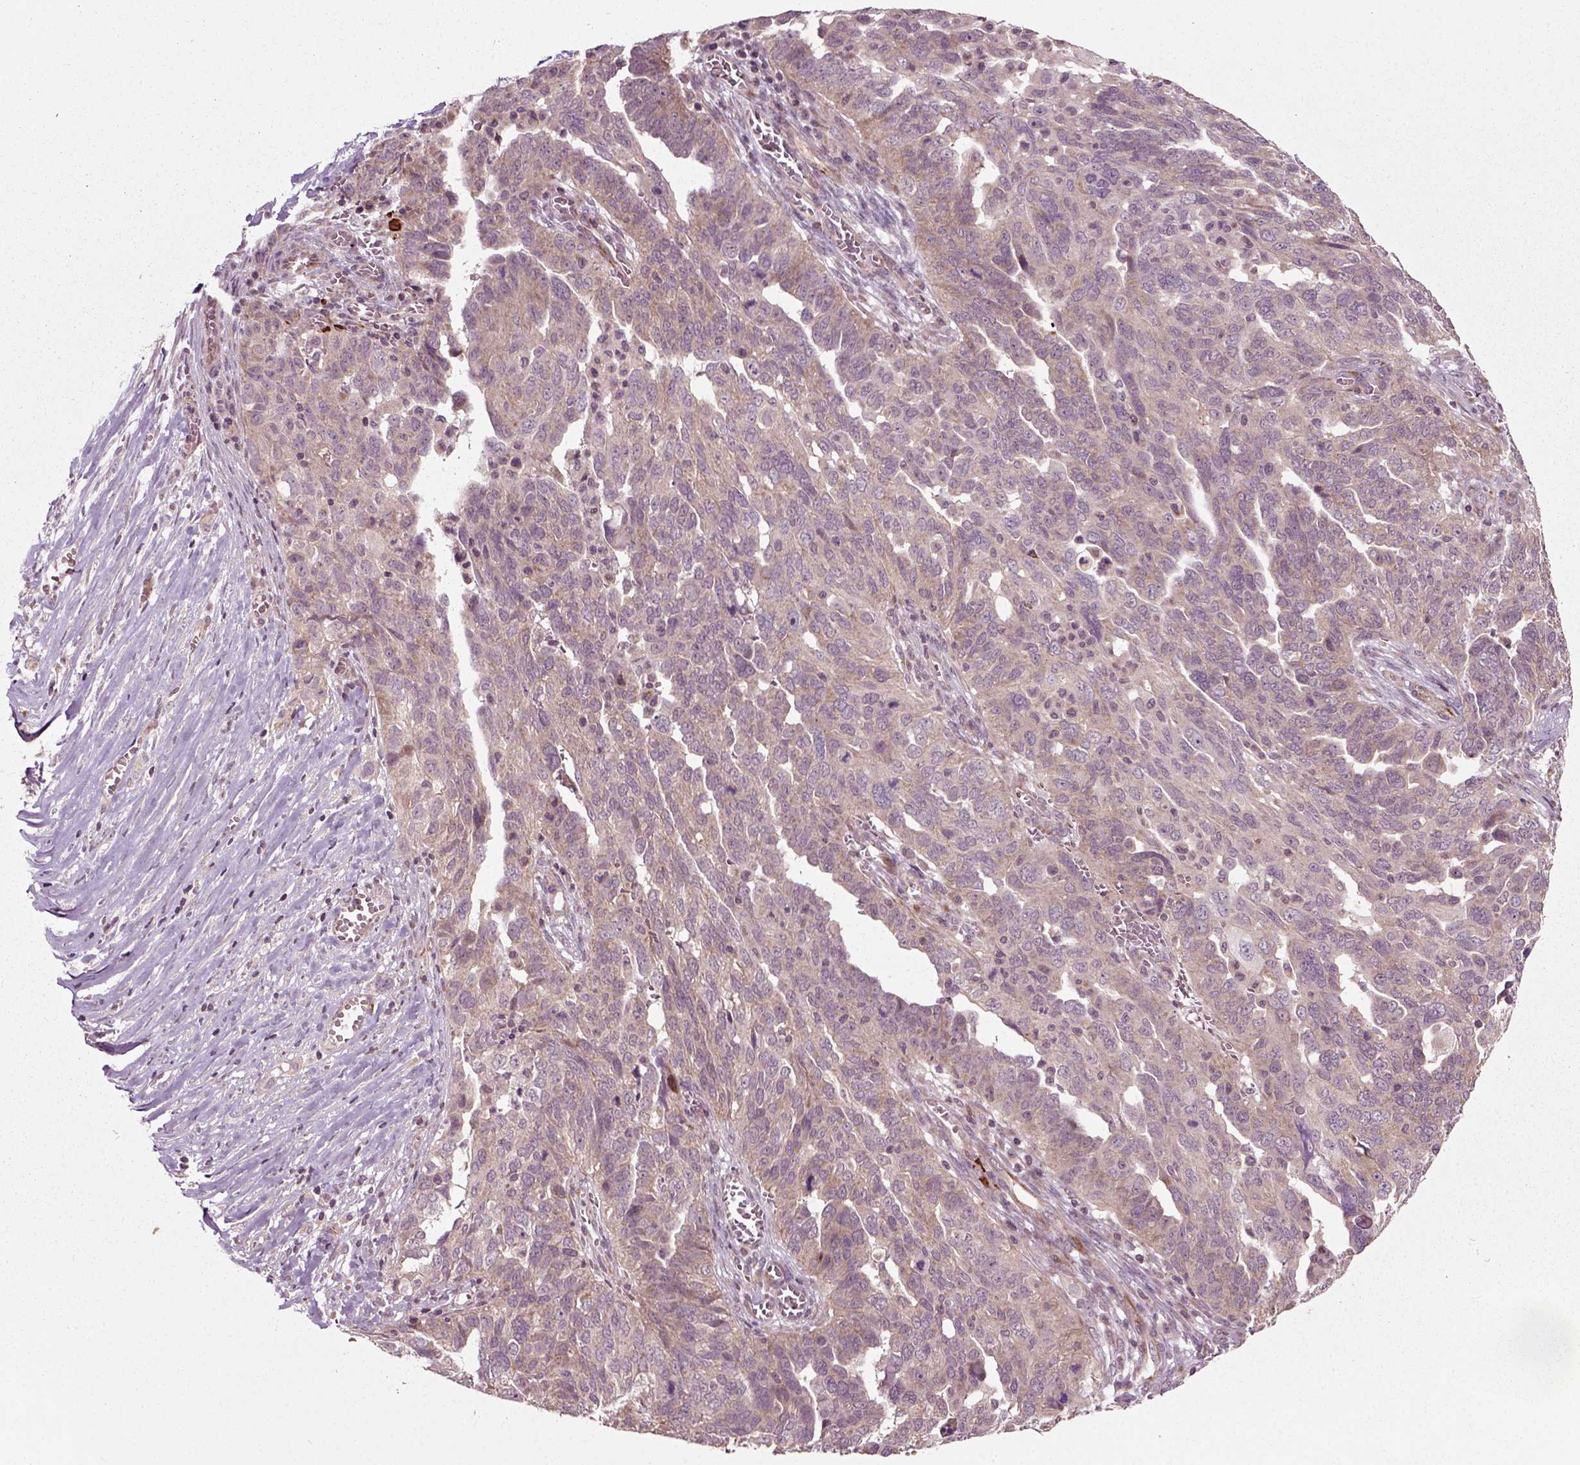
{"staining": {"intensity": "weak", "quantity": ">75%", "location": "cytoplasmic/membranous"}, "tissue": "ovarian cancer", "cell_type": "Tumor cells", "image_type": "cancer", "snomed": [{"axis": "morphology", "description": "Carcinoma, endometroid"}, {"axis": "topography", "description": "Soft tissue"}, {"axis": "topography", "description": "Ovary"}], "caption": "Immunohistochemistry of human ovarian endometroid carcinoma reveals low levels of weak cytoplasmic/membranous staining in about >75% of tumor cells.", "gene": "PLCD3", "patient": {"sex": "female", "age": 52}}